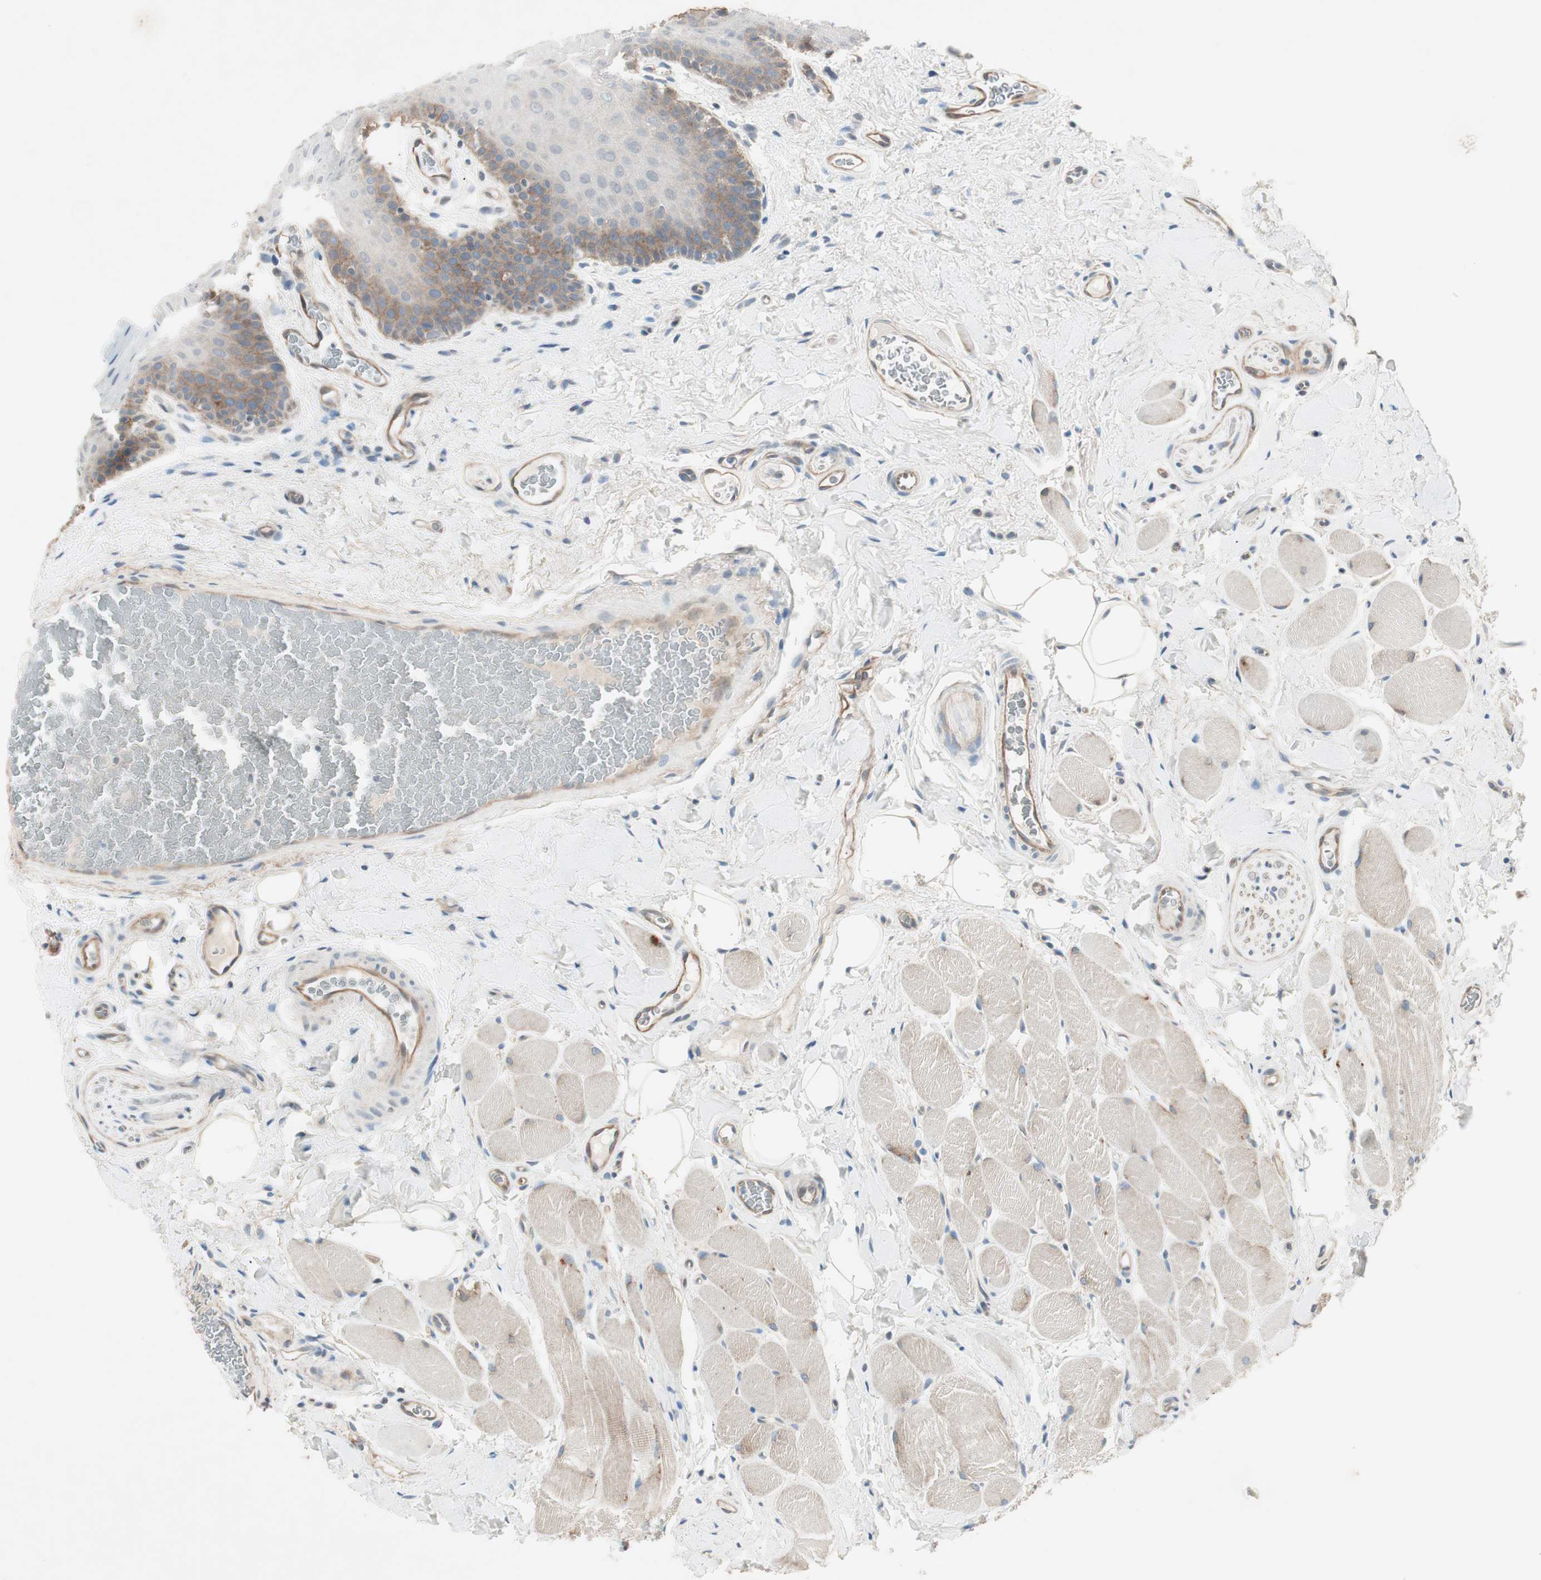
{"staining": {"intensity": "weak", "quantity": "25%-75%", "location": "cytoplasmic/membranous"}, "tissue": "oral mucosa", "cell_type": "Squamous epithelial cells", "image_type": "normal", "snomed": [{"axis": "morphology", "description": "Normal tissue, NOS"}, {"axis": "topography", "description": "Oral tissue"}], "caption": "Unremarkable oral mucosa was stained to show a protein in brown. There is low levels of weak cytoplasmic/membranous positivity in about 25%-75% of squamous epithelial cells. (DAB IHC with brightfield microscopy, high magnification).", "gene": "ITGB4", "patient": {"sex": "male", "age": 54}}